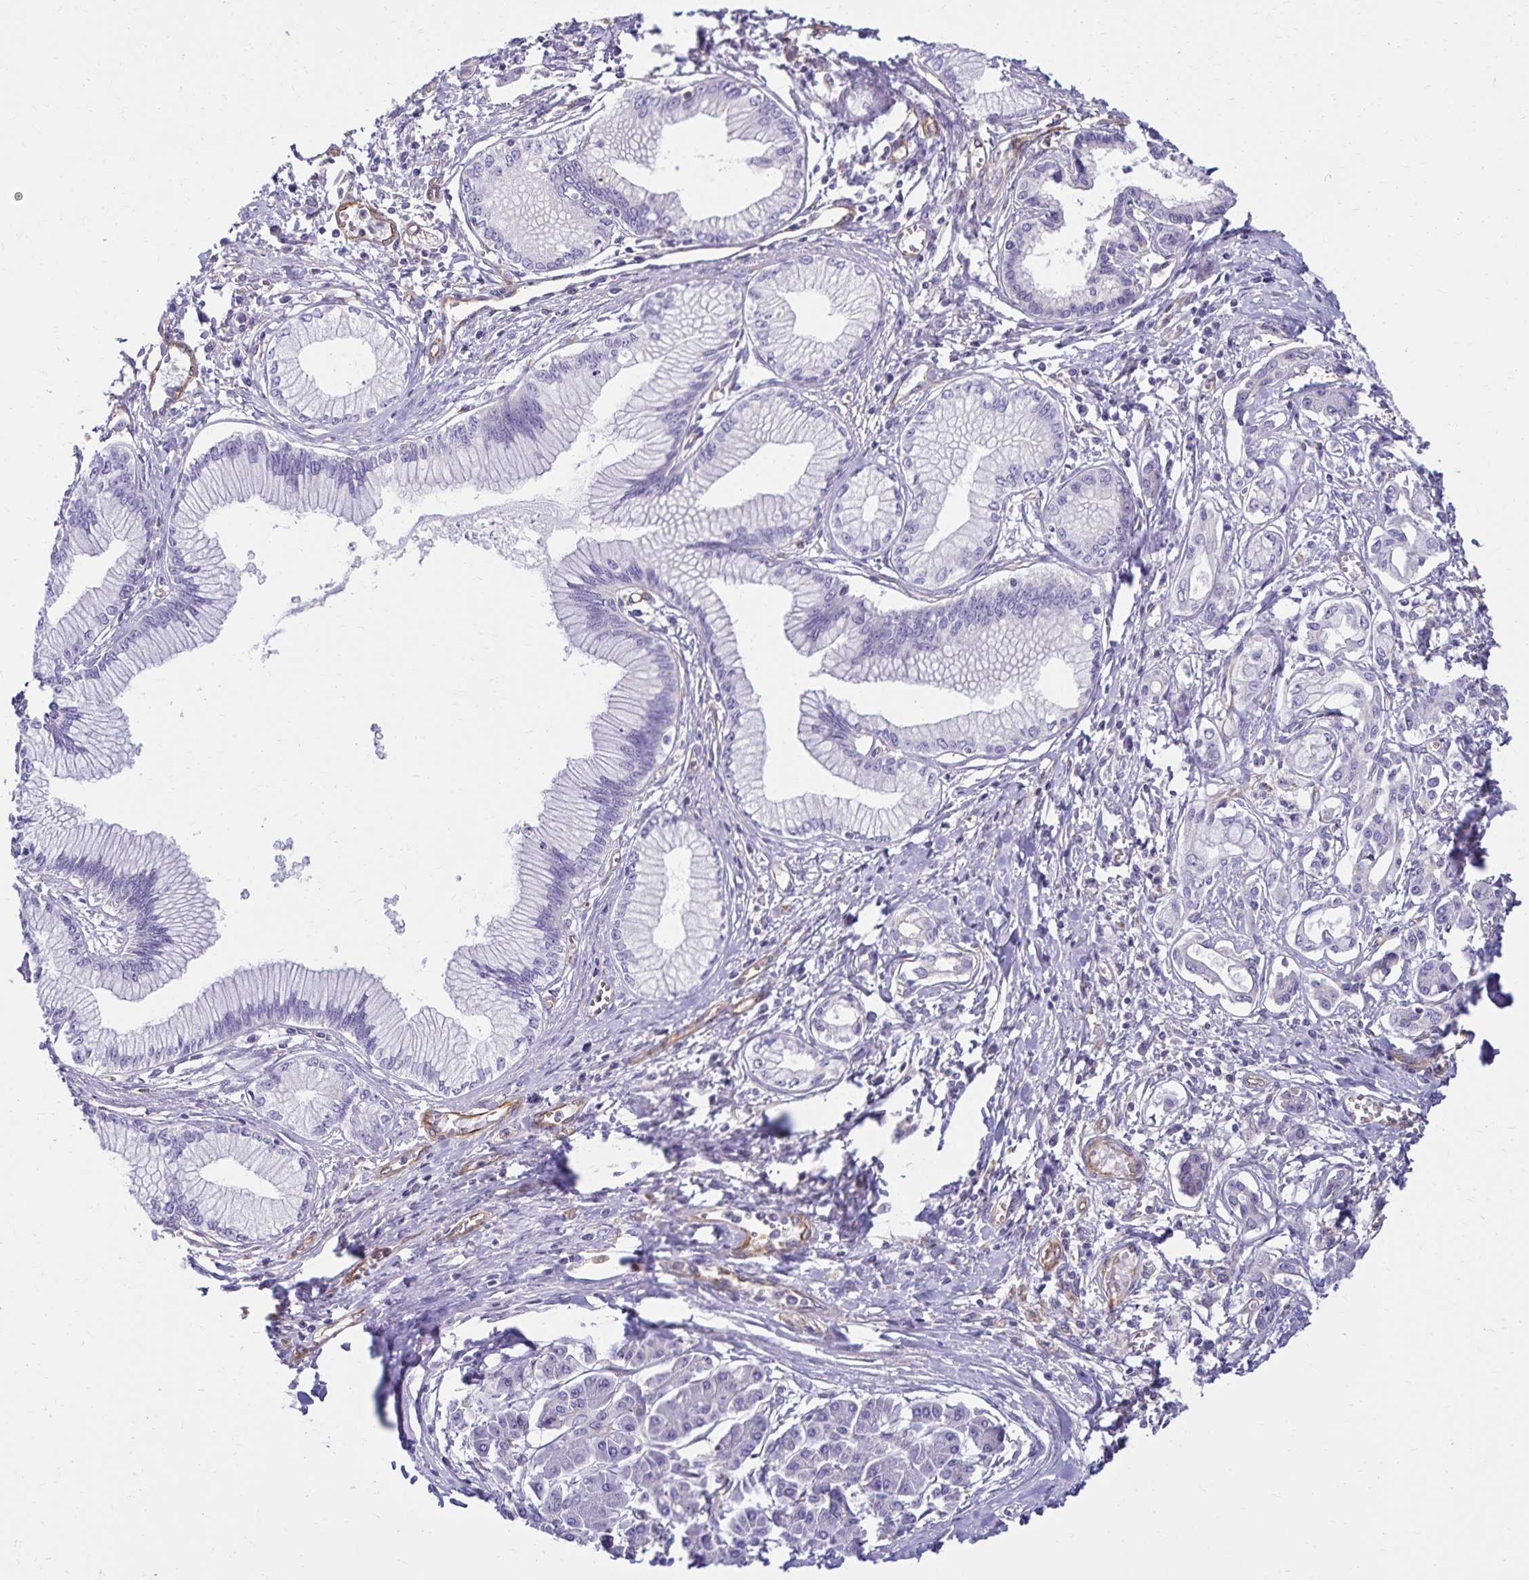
{"staining": {"intensity": "negative", "quantity": "none", "location": "none"}, "tissue": "pancreatic cancer", "cell_type": "Tumor cells", "image_type": "cancer", "snomed": [{"axis": "morphology", "description": "Adenocarcinoma, NOS"}, {"axis": "topography", "description": "Pancreas"}], "caption": "Tumor cells show no significant protein positivity in pancreatic adenocarcinoma.", "gene": "TRPV6", "patient": {"sex": "female", "age": 68}}